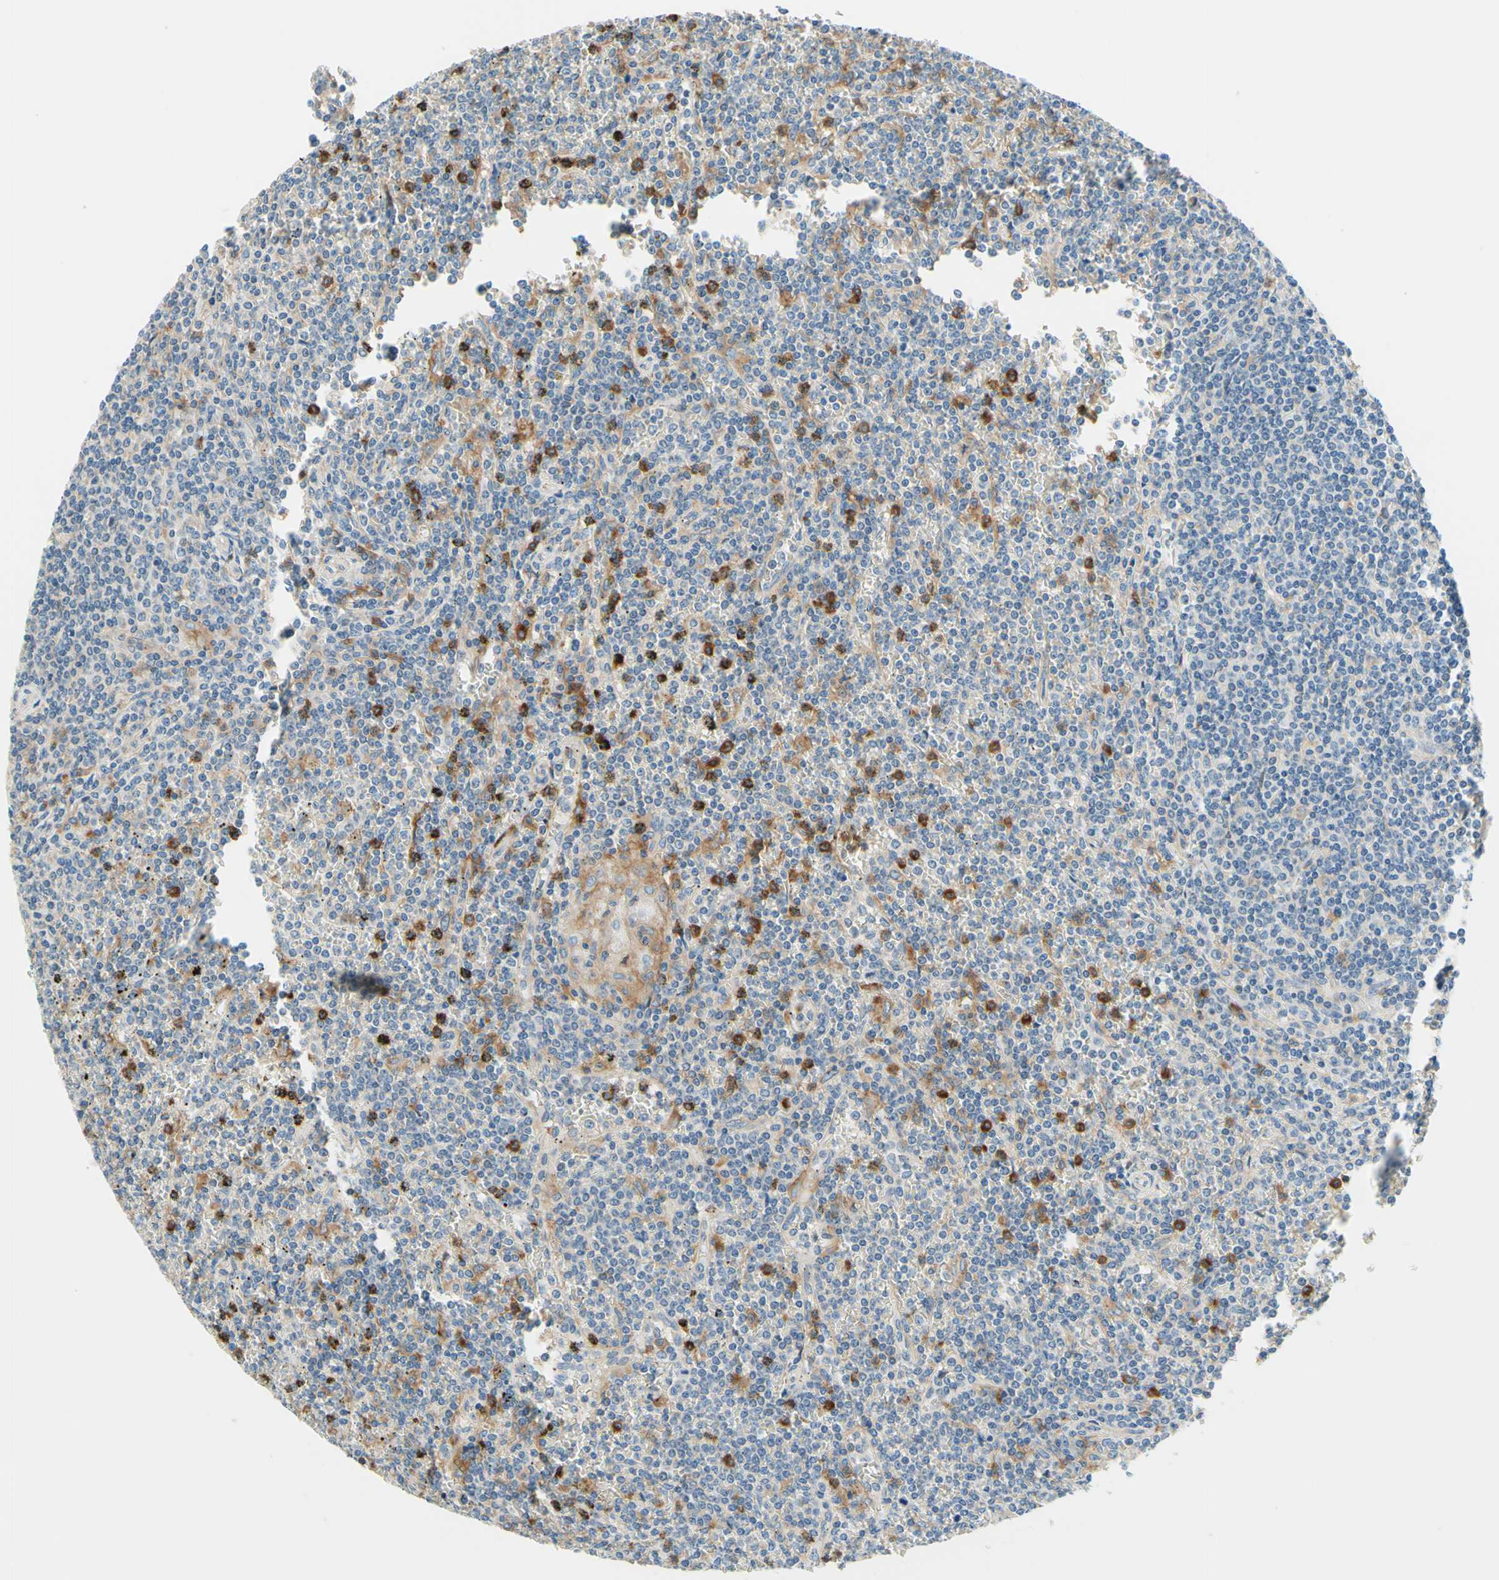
{"staining": {"intensity": "moderate", "quantity": "<25%", "location": "cytoplasmic/membranous"}, "tissue": "lymphoma", "cell_type": "Tumor cells", "image_type": "cancer", "snomed": [{"axis": "morphology", "description": "Malignant lymphoma, non-Hodgkin's type, Low grade"}, {"axis": "topography", "description": "Spleen"}], "caption": "Lymphoma tissue displays moderate cytoplasmic/membranous positivity in approximately <25% of tumor cells (IHC, brightfield microscopy, high magnification).", "gene": "SIGLEC9", "patient": {"sex": "female", "age": 19}}